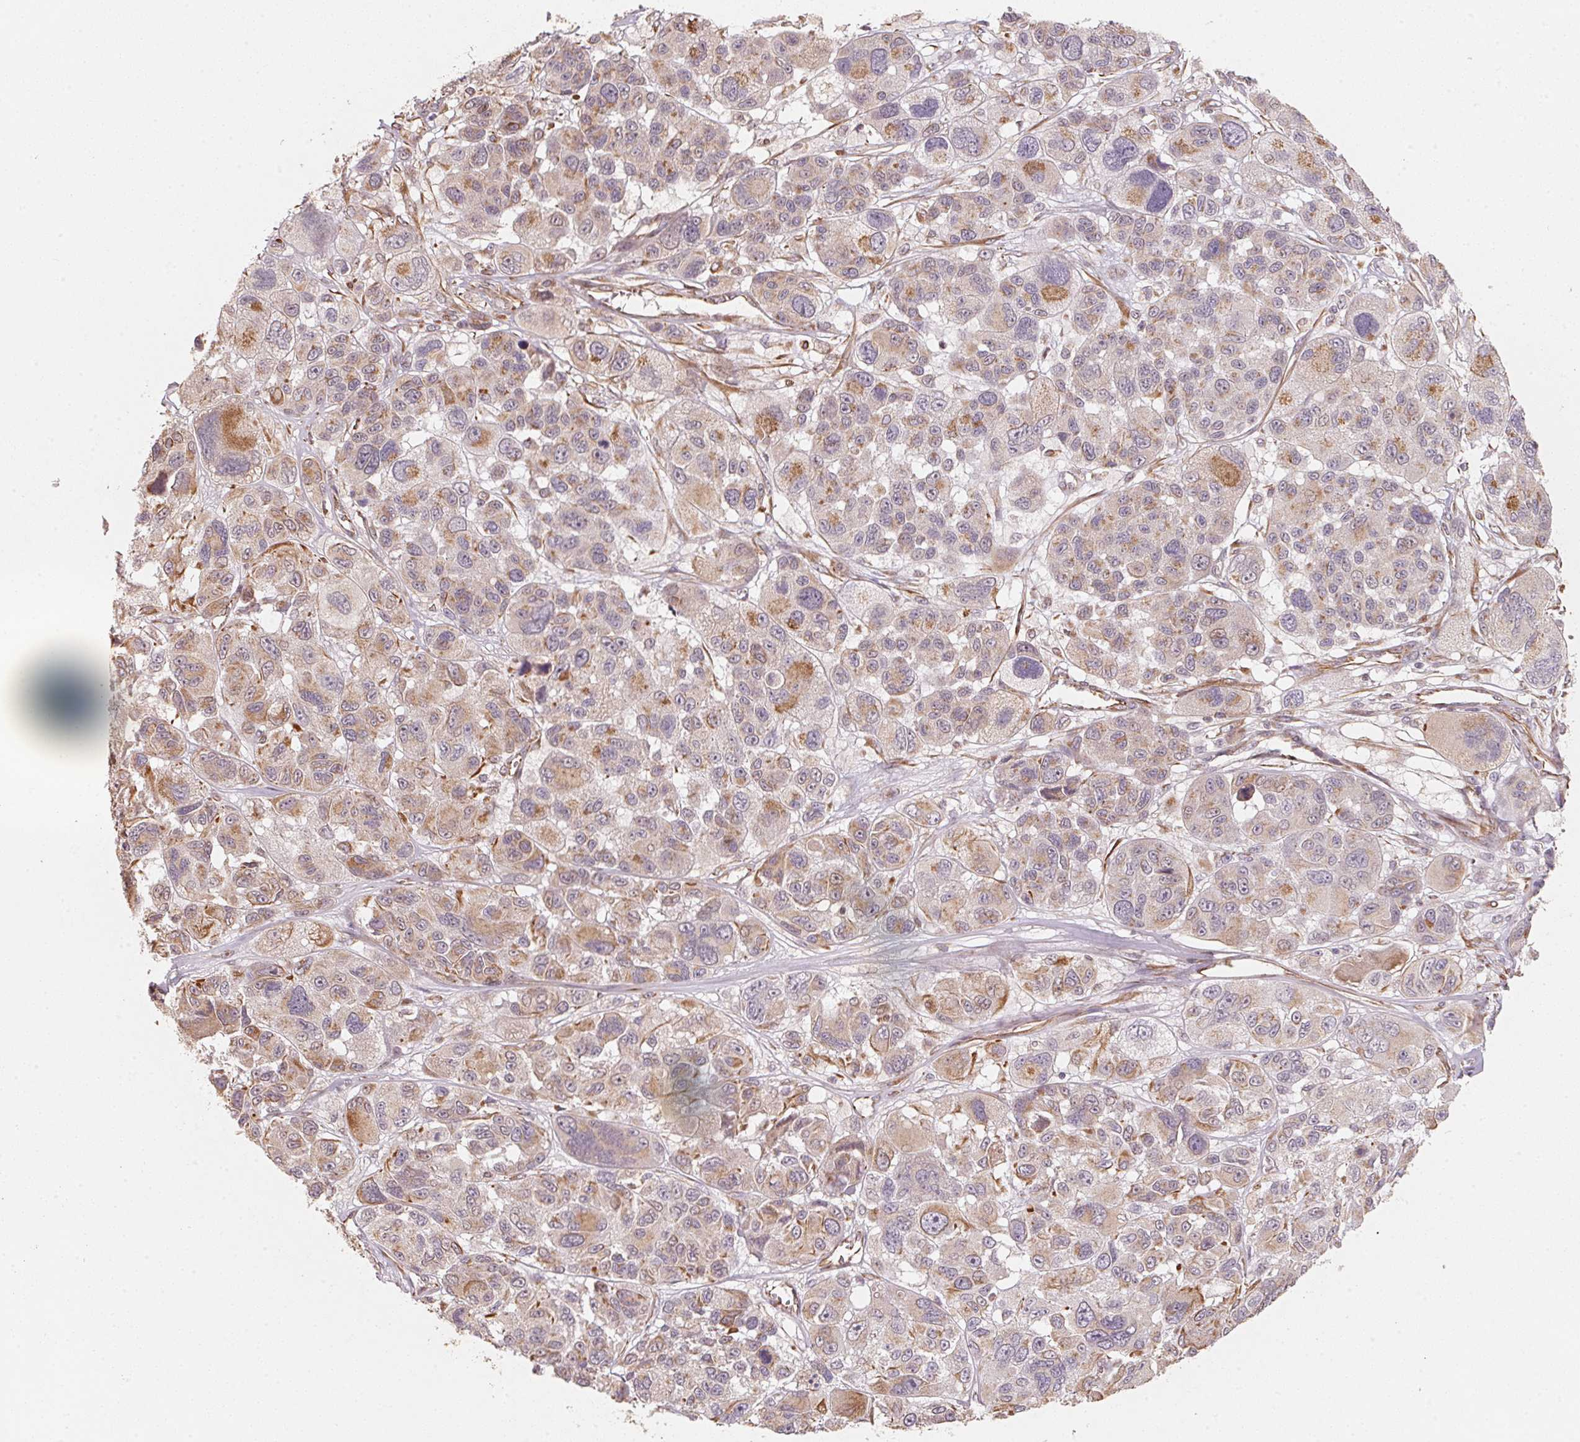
{"staining": {"intensity": "moderate", "quantity": "<25%", "location": "cytoplasmic/membranous"}, "tissue": "melanoma", "cell_type": "Tumor cells", "image_type": "cancer", "snomed": [{"axis": "morphology", "description": "Malignant melanoma, NOS"}, {"axis": "topography", "description": "Skin"}], "caption": "A micrograph of melanoma stained for a protein reveals moderate cytoplasmic/membranous brown staining in tumor cells.", "gene": "TSPAN12", "patient": {"sex": "female", "age": 66}}